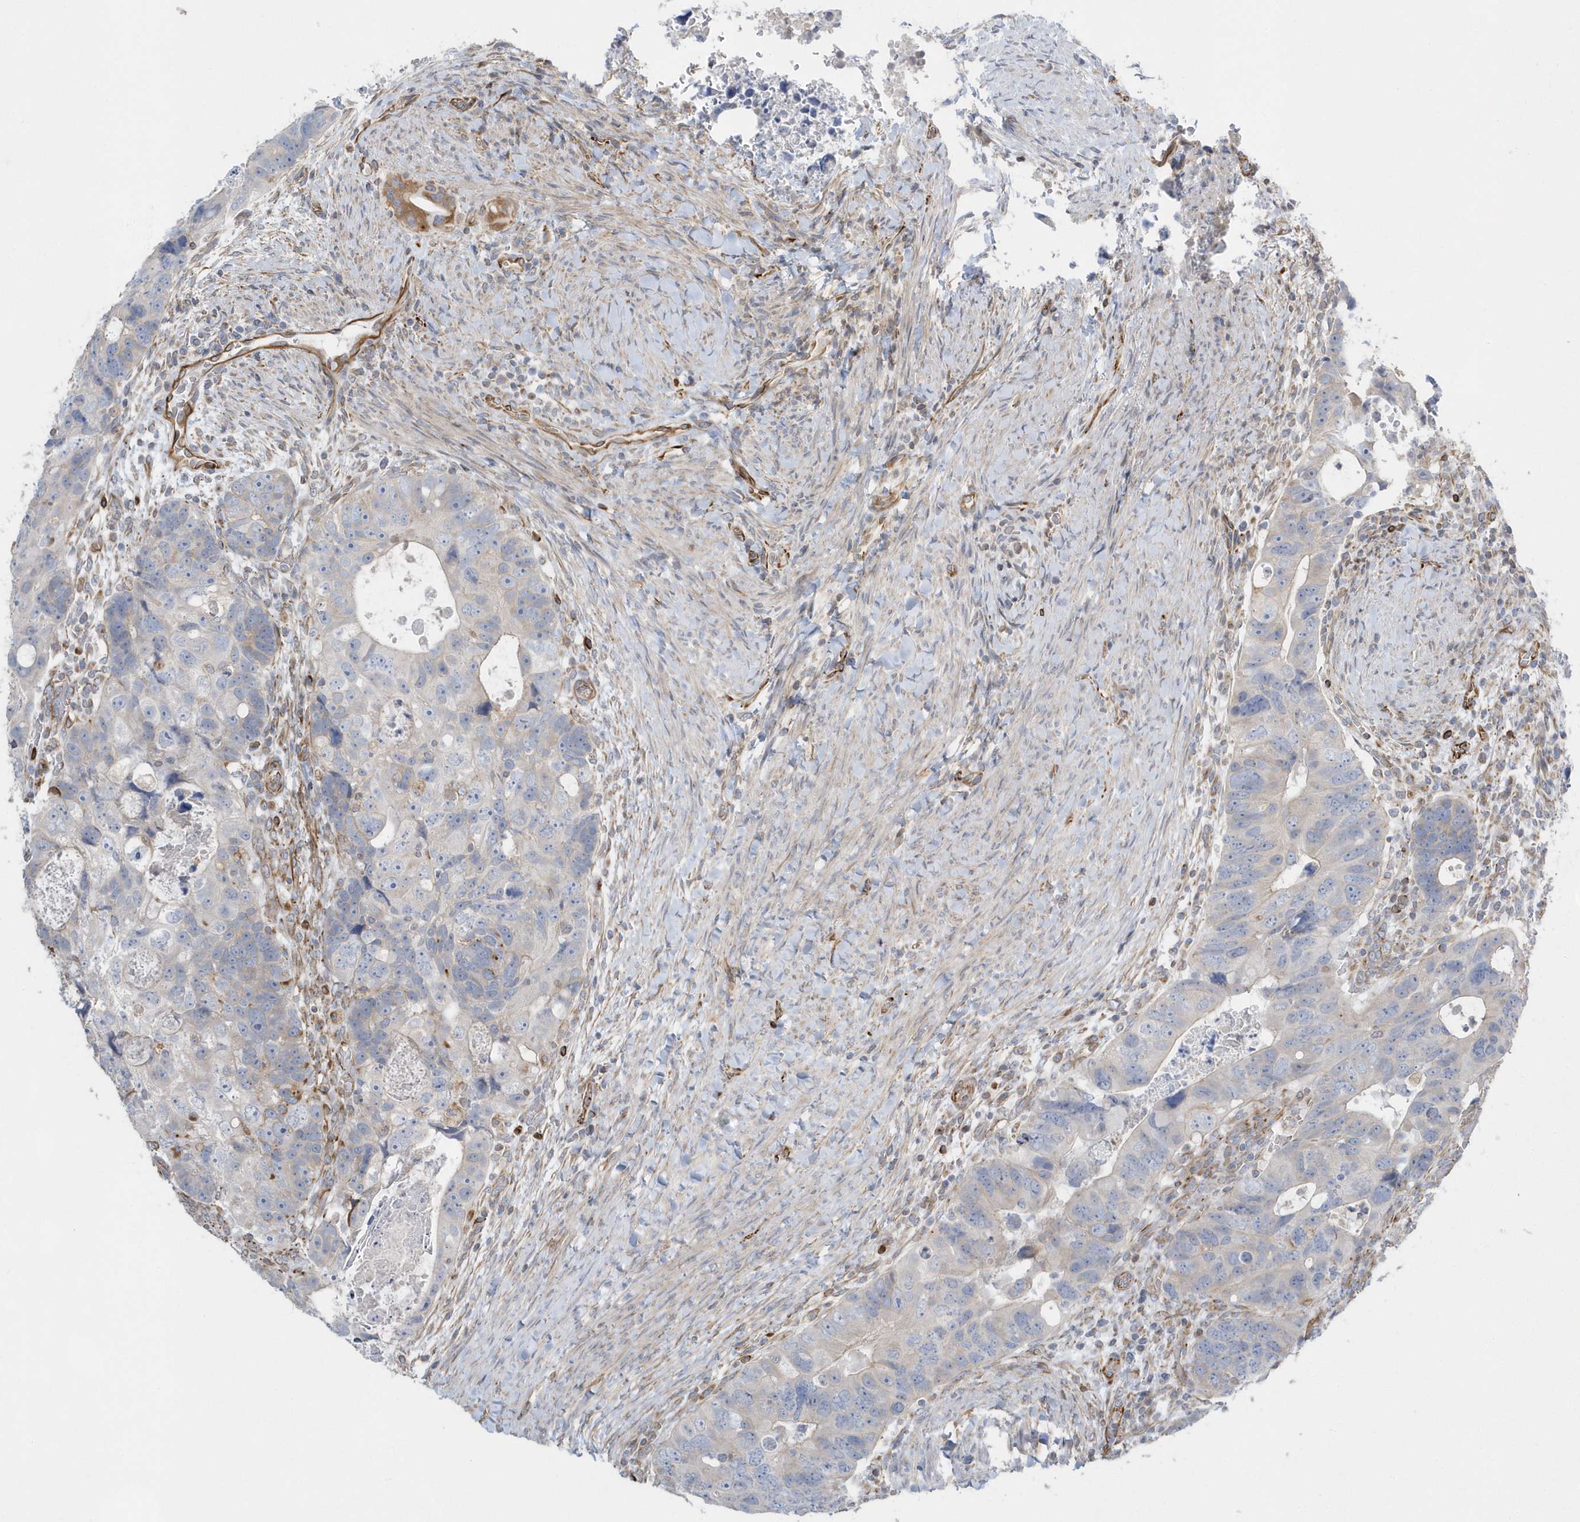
{"staining": {"intensity": "negative", "quantity": "none", "location": "none"}, "tissue": "colorectal cancer", "cell_type": "Tumor cells", "image_type": "cancer", "snomed": [{"axis": "morphology", "description": "Adenocarcinoma, NOS"}, {"axis": "topography", "description": "Rectum"}], "caption": "Tumor cells are negative for protein expression in human colorectal adenocarcinoma.", "gene": "RAB17", "patient": {"sex": "male", "age": 59}}